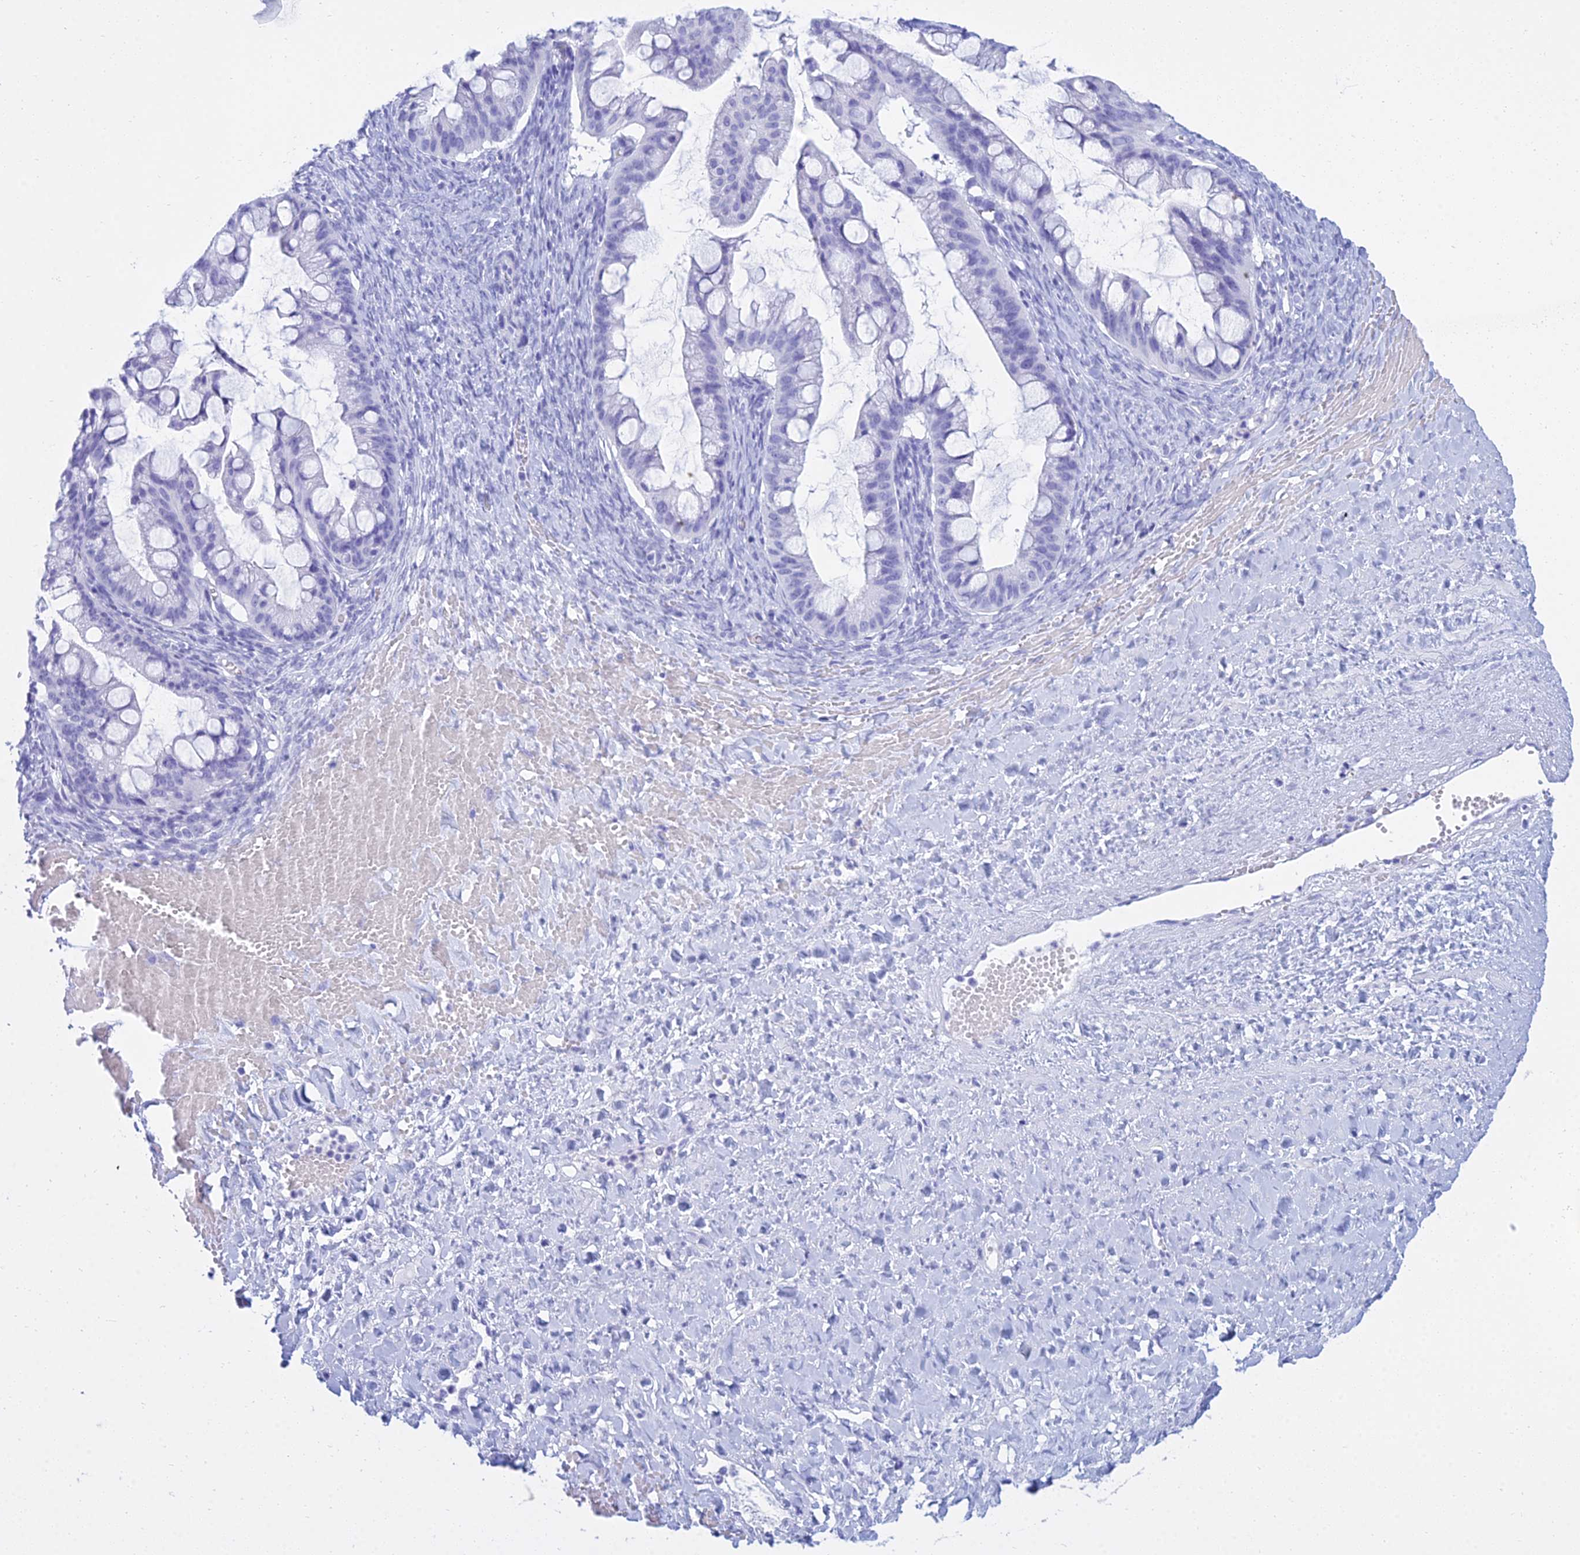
{"staining": {"intensity": "negative", "quantity": "none", "location": "none"}, "tissue": "ovarian cancer", "cell_type": "Tumor cells", "image_type": "cancer", "snomed": [{"axis": "morphology", "description": "Cystadenocarcinoma, mucinous, NOS"}, {"axis": "topography", "description": "Ovary"}], "caption": "A high-resolution micrograph shows IHC staining of ovarian mucinous cystadenocarcinoma, which demonstrates no significant positivity in tumor cells.", "gene": "PATE4", "patient": {"sex": "female", "age": 73}}